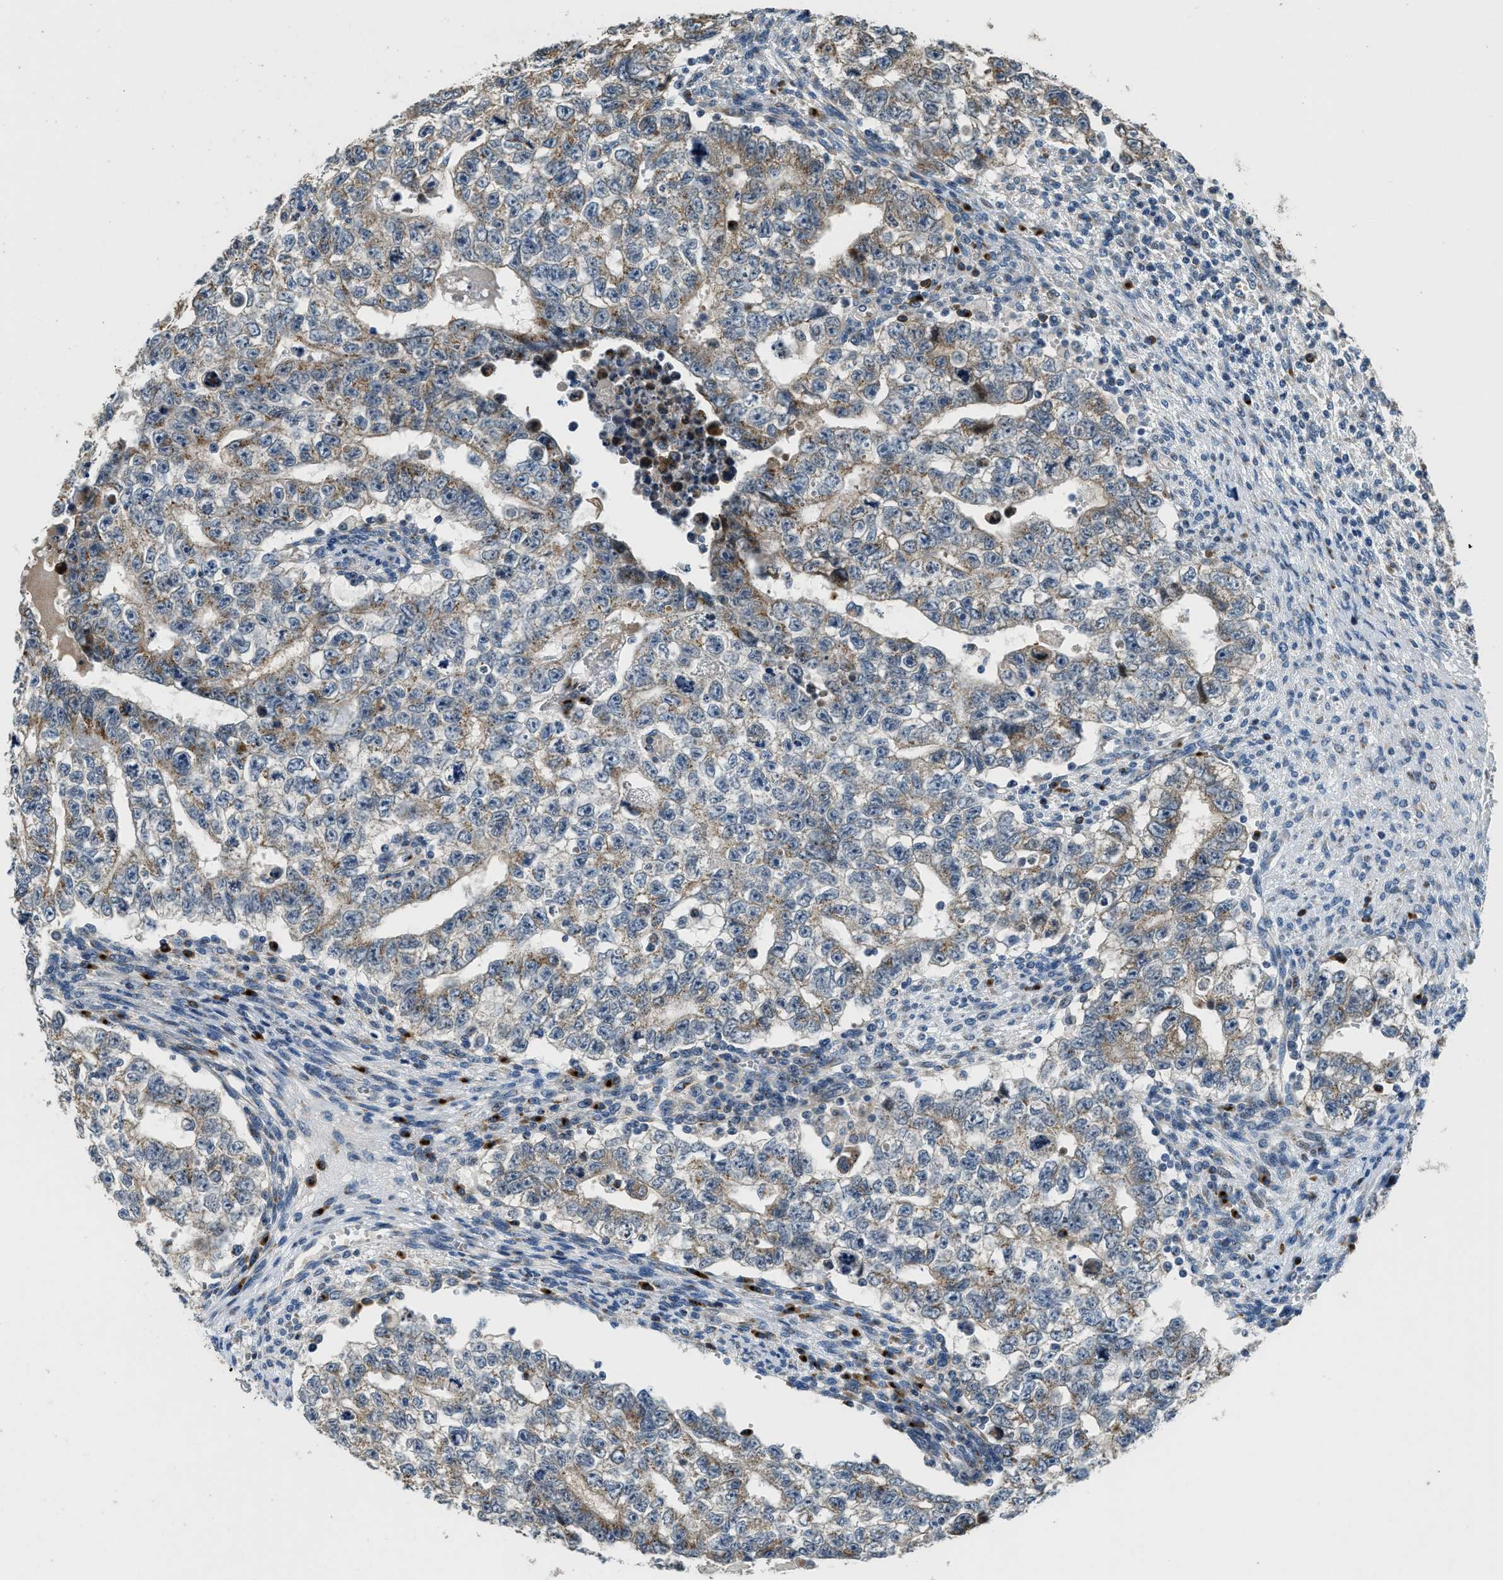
{"staining": {"intensity": "moderate", "quantity": ">75%", "location": "cytoplasmic/membranous"}, "tissue": "testis cancer", "cell_type": "Tumor cells", "image_type": "cancer", "snomed": [{"axis": "morphology", "description": "Seminoma, NOS"}, {"axis": "morphology", "description": "Carcinoma, Embryonal, NOS"}, {"axis": "topography", "description": "Testis"}], "caption": "Immunohistochemistry photomicrograph of human seminoma (testis) stained for a protein (brown), which exhibits medium levels of moderate cytoplasmic/membranous positivity in approximately >75% of tumor cells.", "gene": "FUT8", "patient": {"sex": "male", "age": 38}}